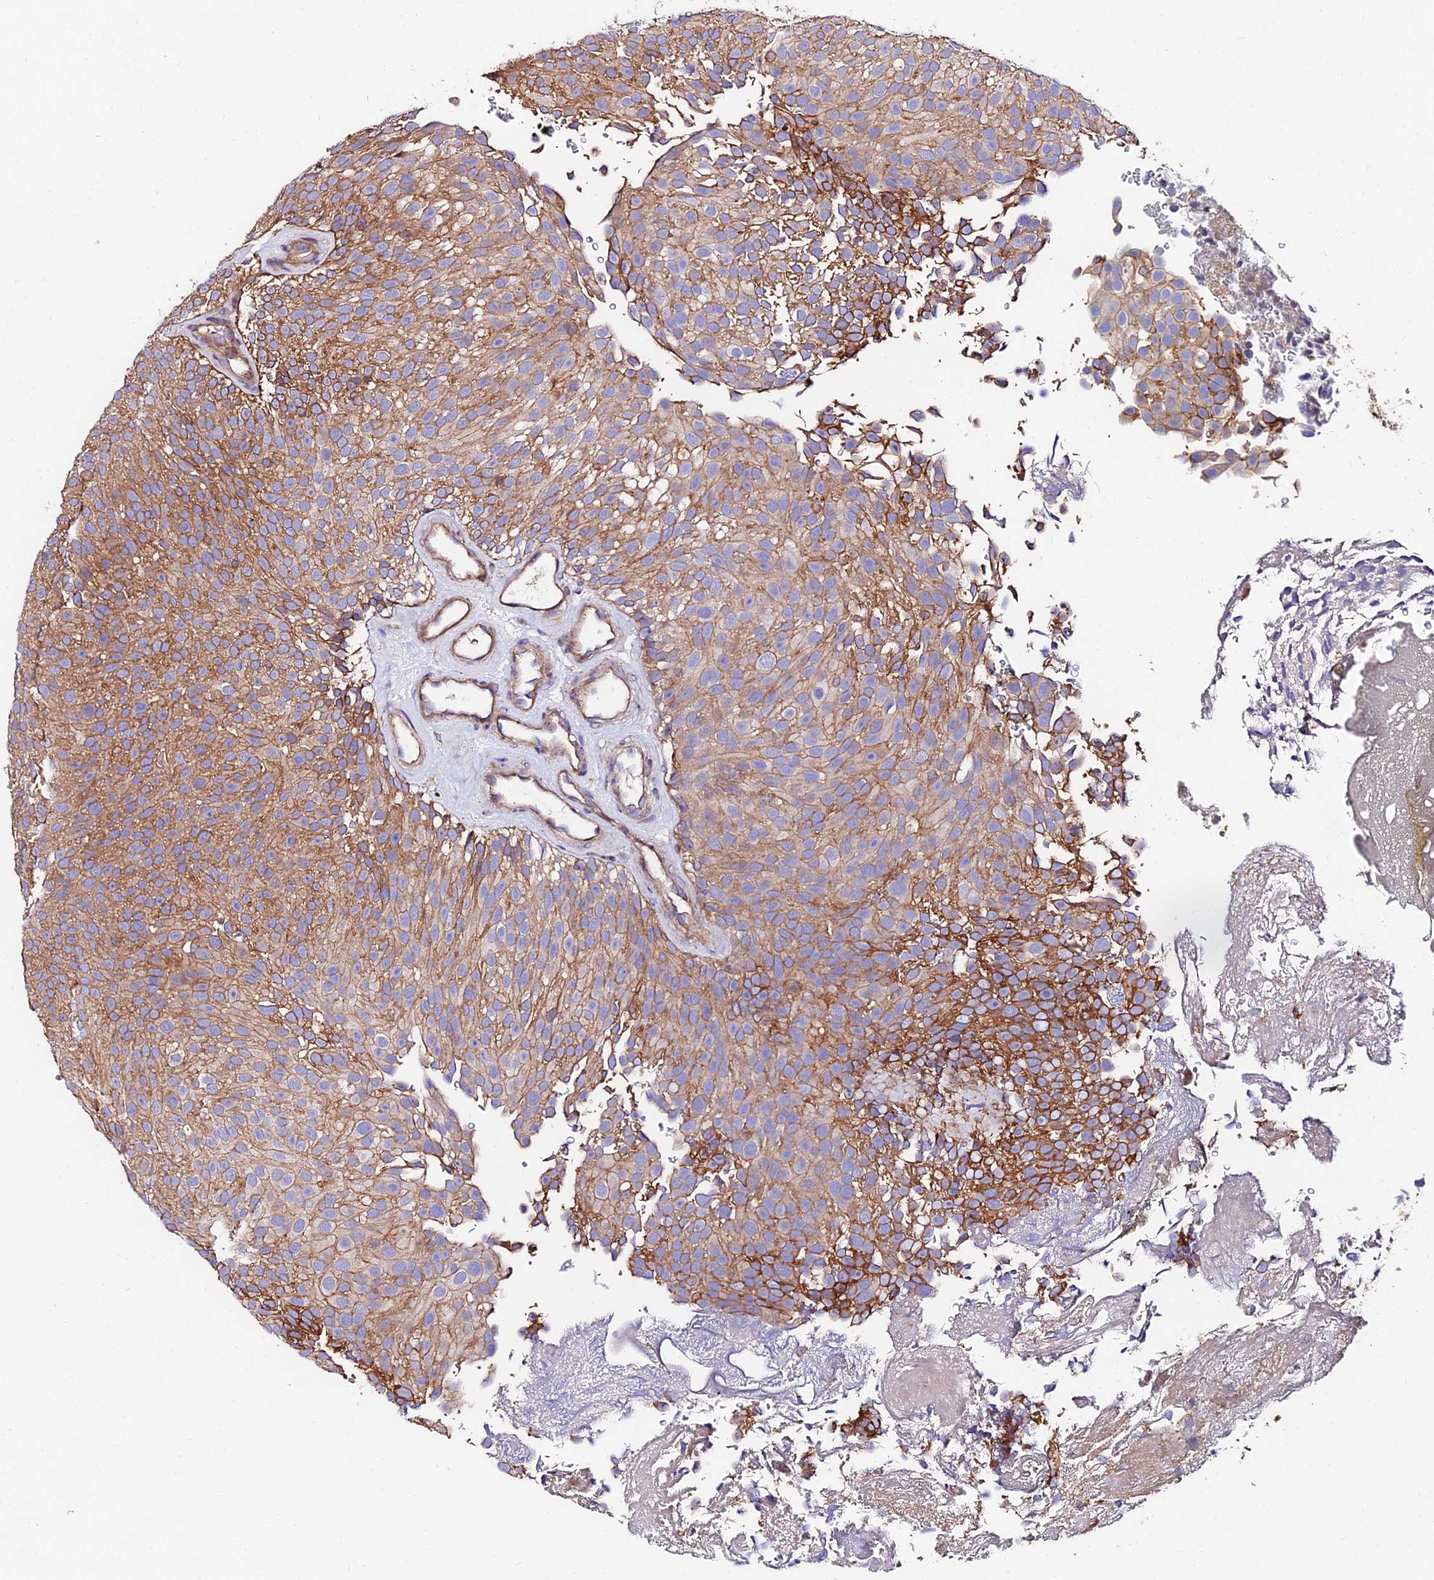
{"staining": {"intensity": "moderate", "quantity": ">75%", "location": "cytoplasmic/membranous"}, "tissue": "urothelial cancer", "cell_type": "Tumor cells", "image_type": "cancer", "snomed": [{"axis": "morphology", "description": "Urothelial carcinoma, Low grade"}, {"axis": "topography", "description": "Urinary bladder"}], "caption": "Immunohistochemical staining of urothelial carcinoma (low-grade) demonstrates moderate cytoplasmic/membranous protein positivity in about >75% of tumor cells.", "gene": "EXT1", "patient": {"sex": "male", "age": 78}}